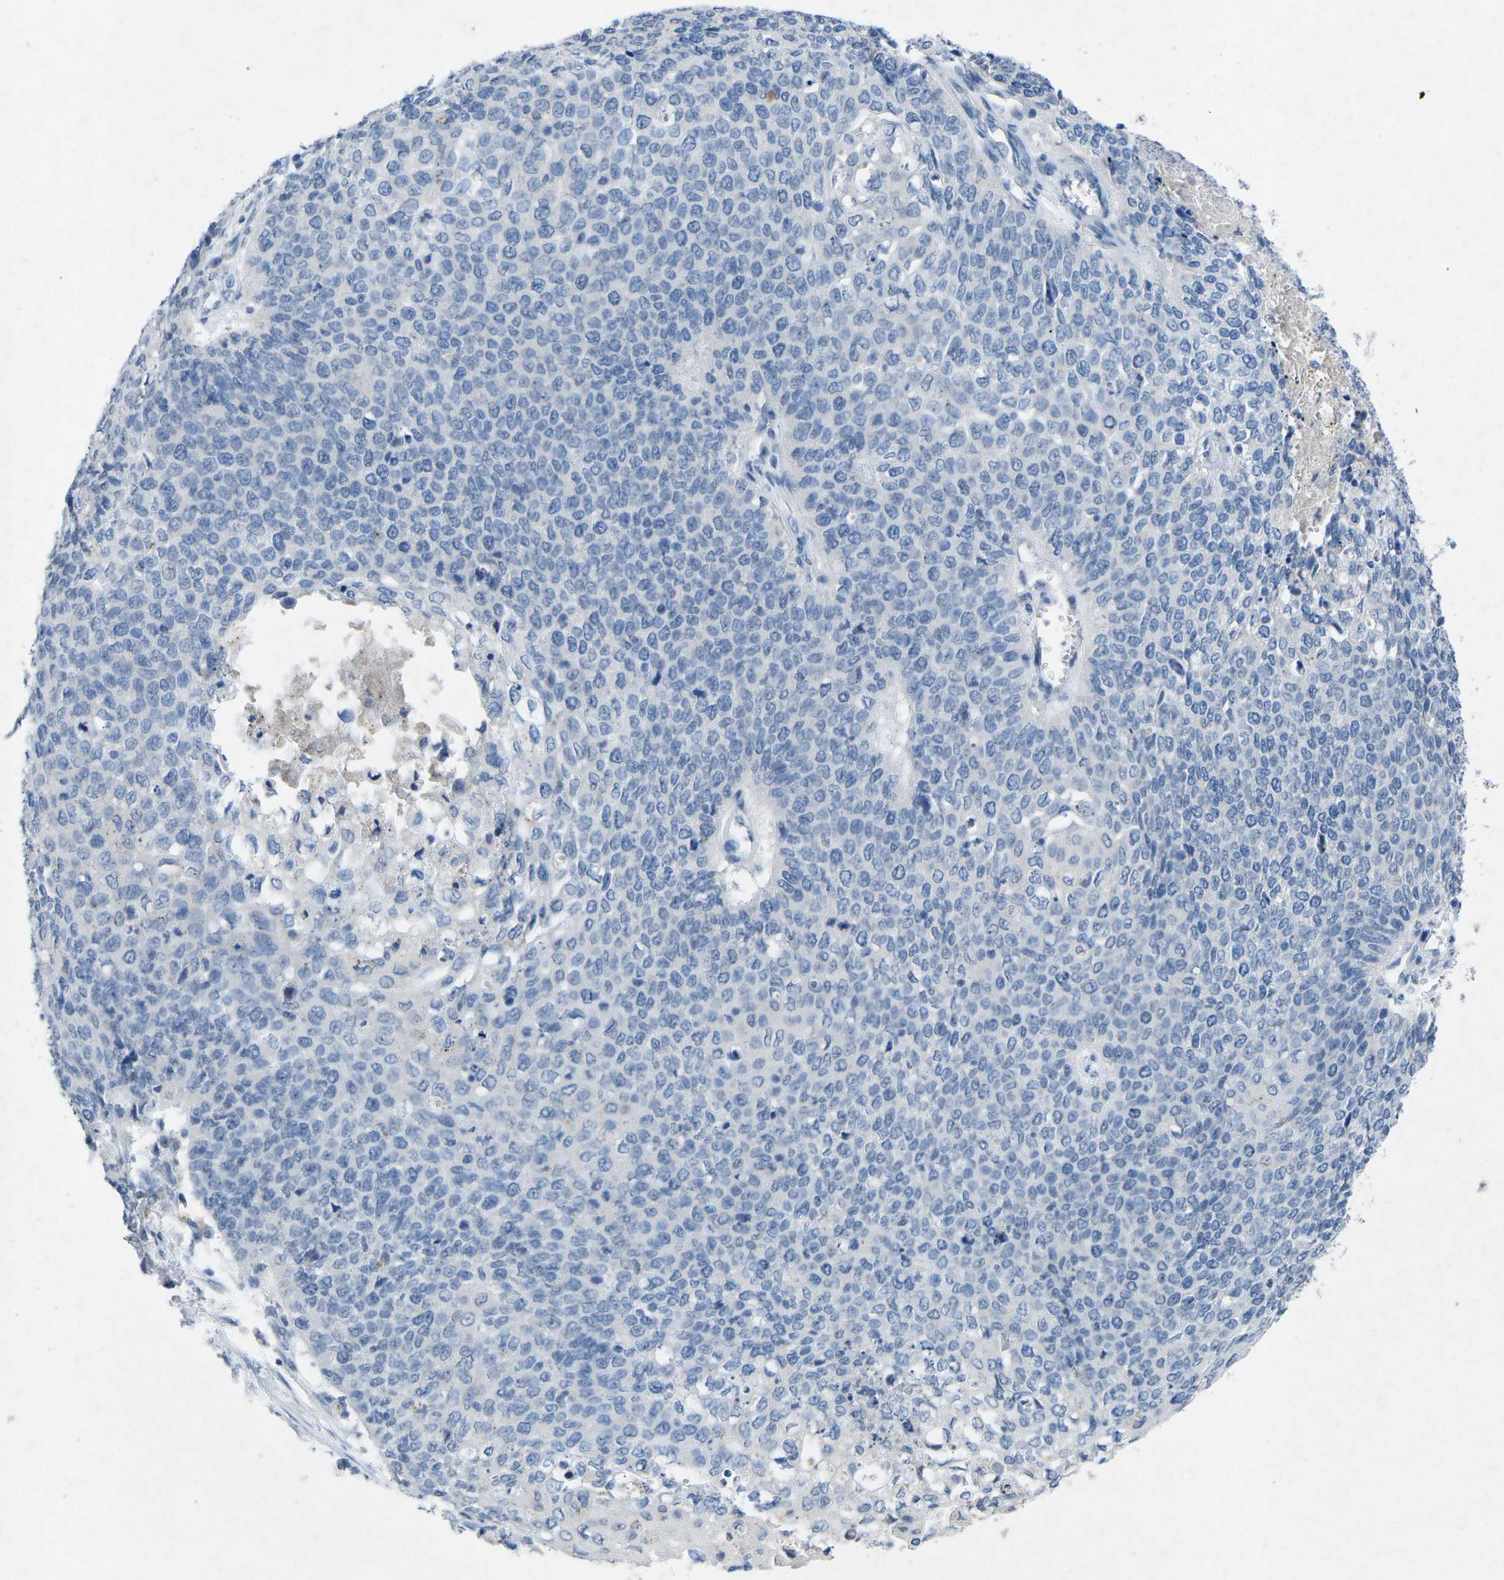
{"staining": {"intensity": "negative", "quantity": "none", "location": "none"}, "tissue": "cervical cancer", "cell_type": "Tumor cells", "image_type": "cancer", "snomed": [{"axis": "morphology", "description": "Squamous cell carcinoma, NOS"}, {"axis": "topography", "description": "Cervix"}], "caption": "Image shows no significant protein staining in tumor cells of cervical cancer (squamous cell carcinoma). The staining is performed using DAB (3,3'-diaminobenzidine) brown chromogen with nuclei counter-stained in using hematoxylin.", "gene": "PLG", "patient": {"sex": "female", "age": 39}}